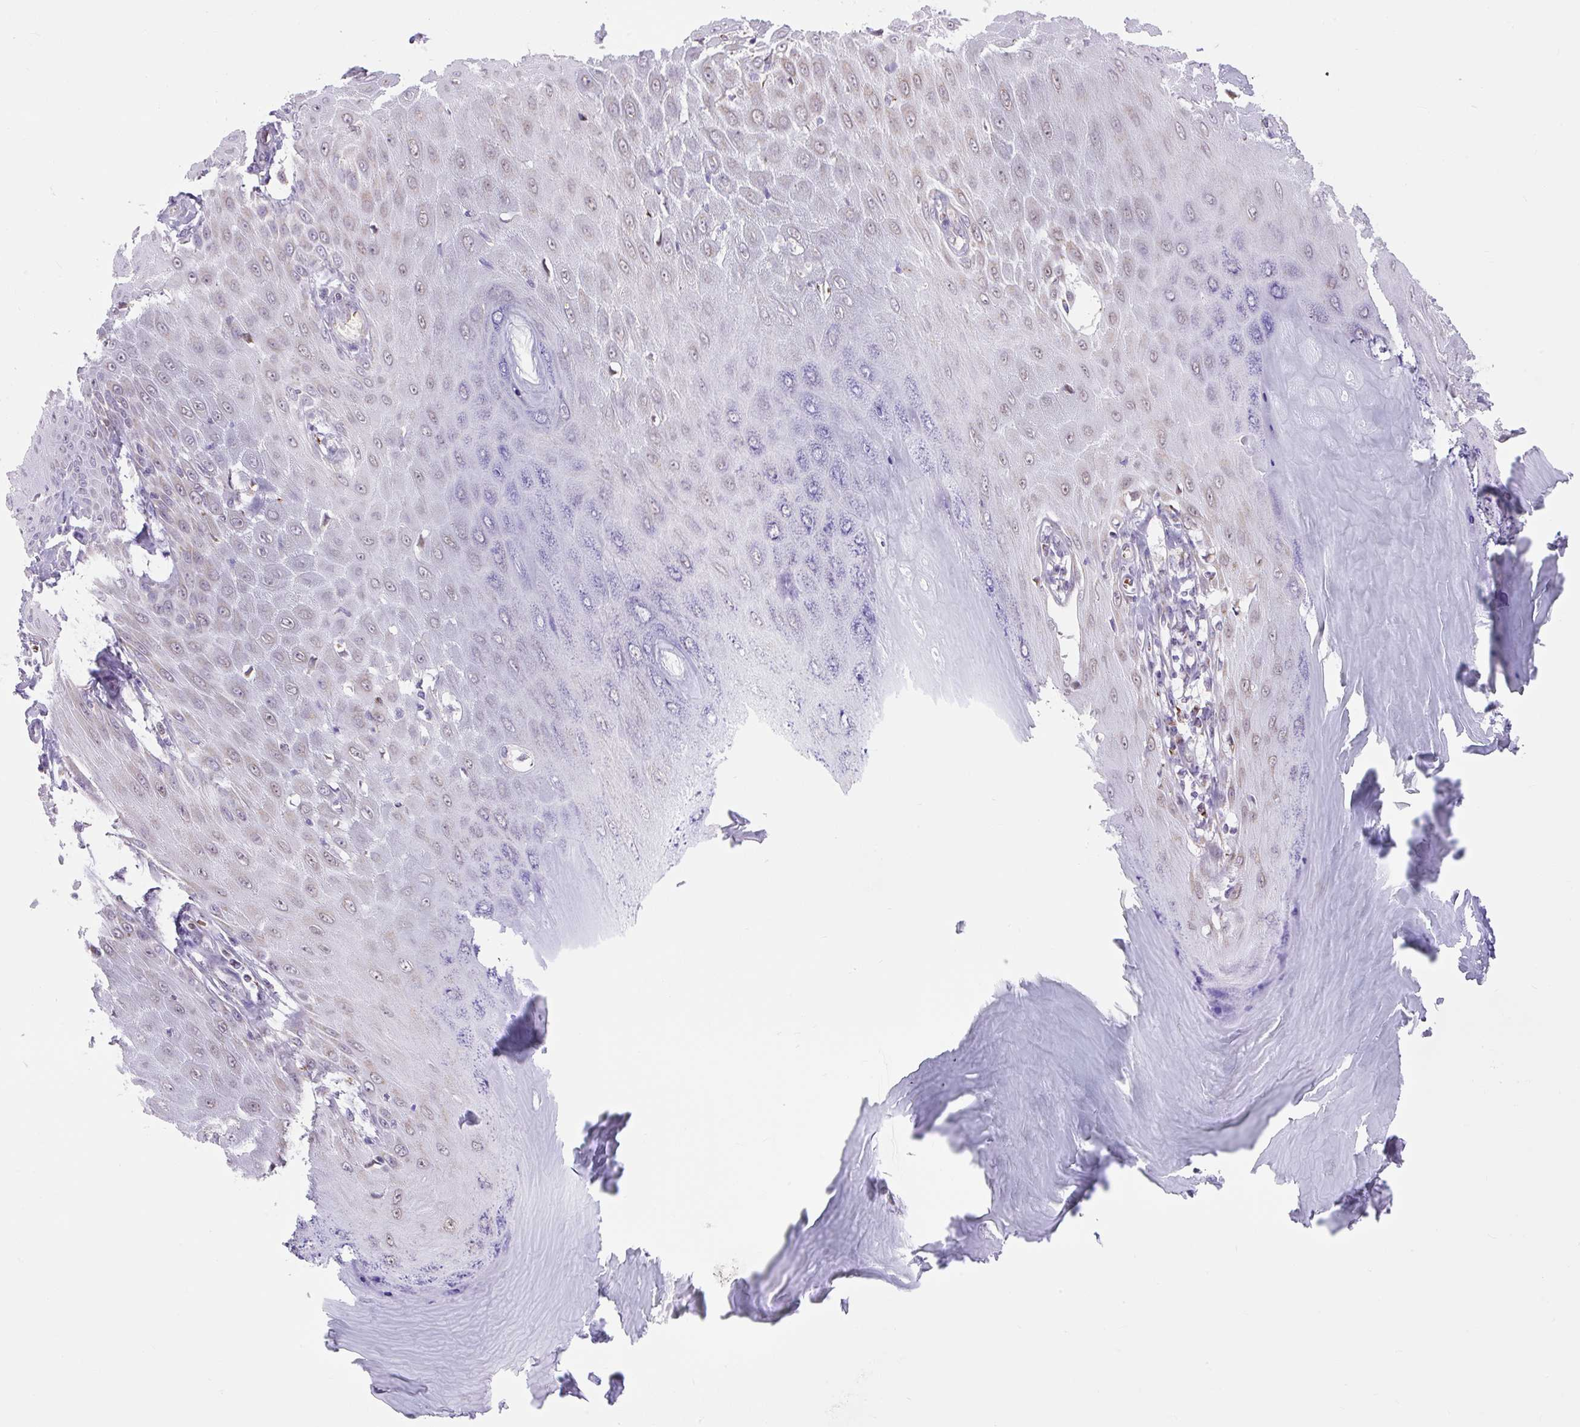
{"staining": {"intensity": "weak", "quantity": "25%-75%", "location": "nuclear"}, "tissue": "skin cancer", "cell_type": "Tumor cells", "image_type": "cancer", "snomed": [{"axis": "morphology", "description": "Squamous cell carcinoma, NOS"}, {"axis": "topography", "description": "Skin"}], "caption": "Human skin squamous cell carcinoma stained with a brown dye displays weak nuclear positive staining in about 25%-75% of tumor cells.", "gene": "SCO2", "patient": {"sex": "male", "age": 70}}